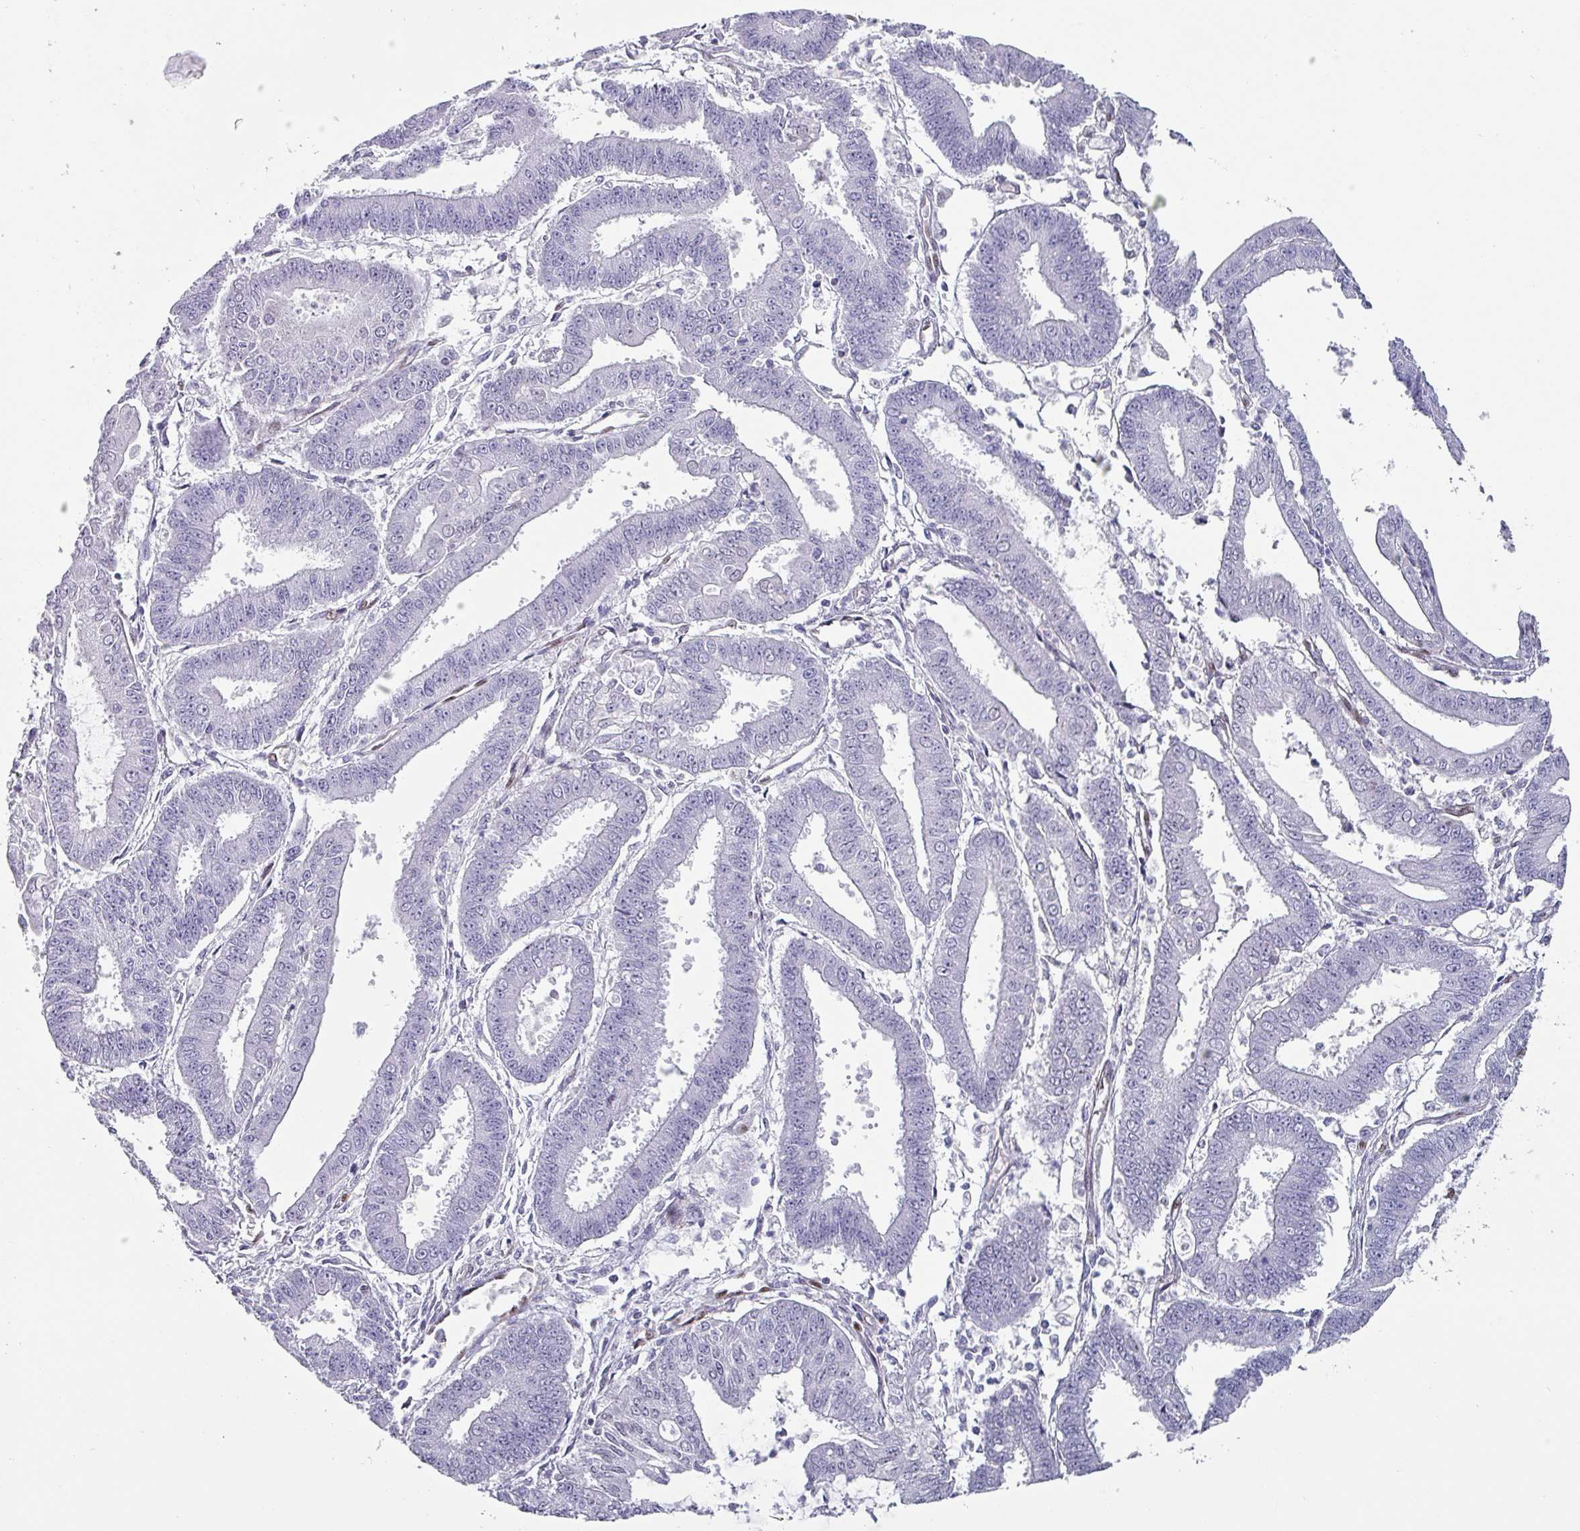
{"staining": {"intensity": "negative", "quantity": "none", "location": "none"}, "tissue": "endometrial cancer", "cell_type": "Tumor cells", "image_type": "cancer", "snomed": [{"axis": "morphology", "description": "Adenocarcinoma, NOS"}, {"axis": "topography", "description": "Endometrium"}], "caption": "DAB (3,3'-diaminobenzidine) immunohistochemical staining of human endometrial cancer shows no significant staining in tumor cells.", "gene": "ZNF816-ZNF321P", "patient": {"sex": "female", "age": 73}}